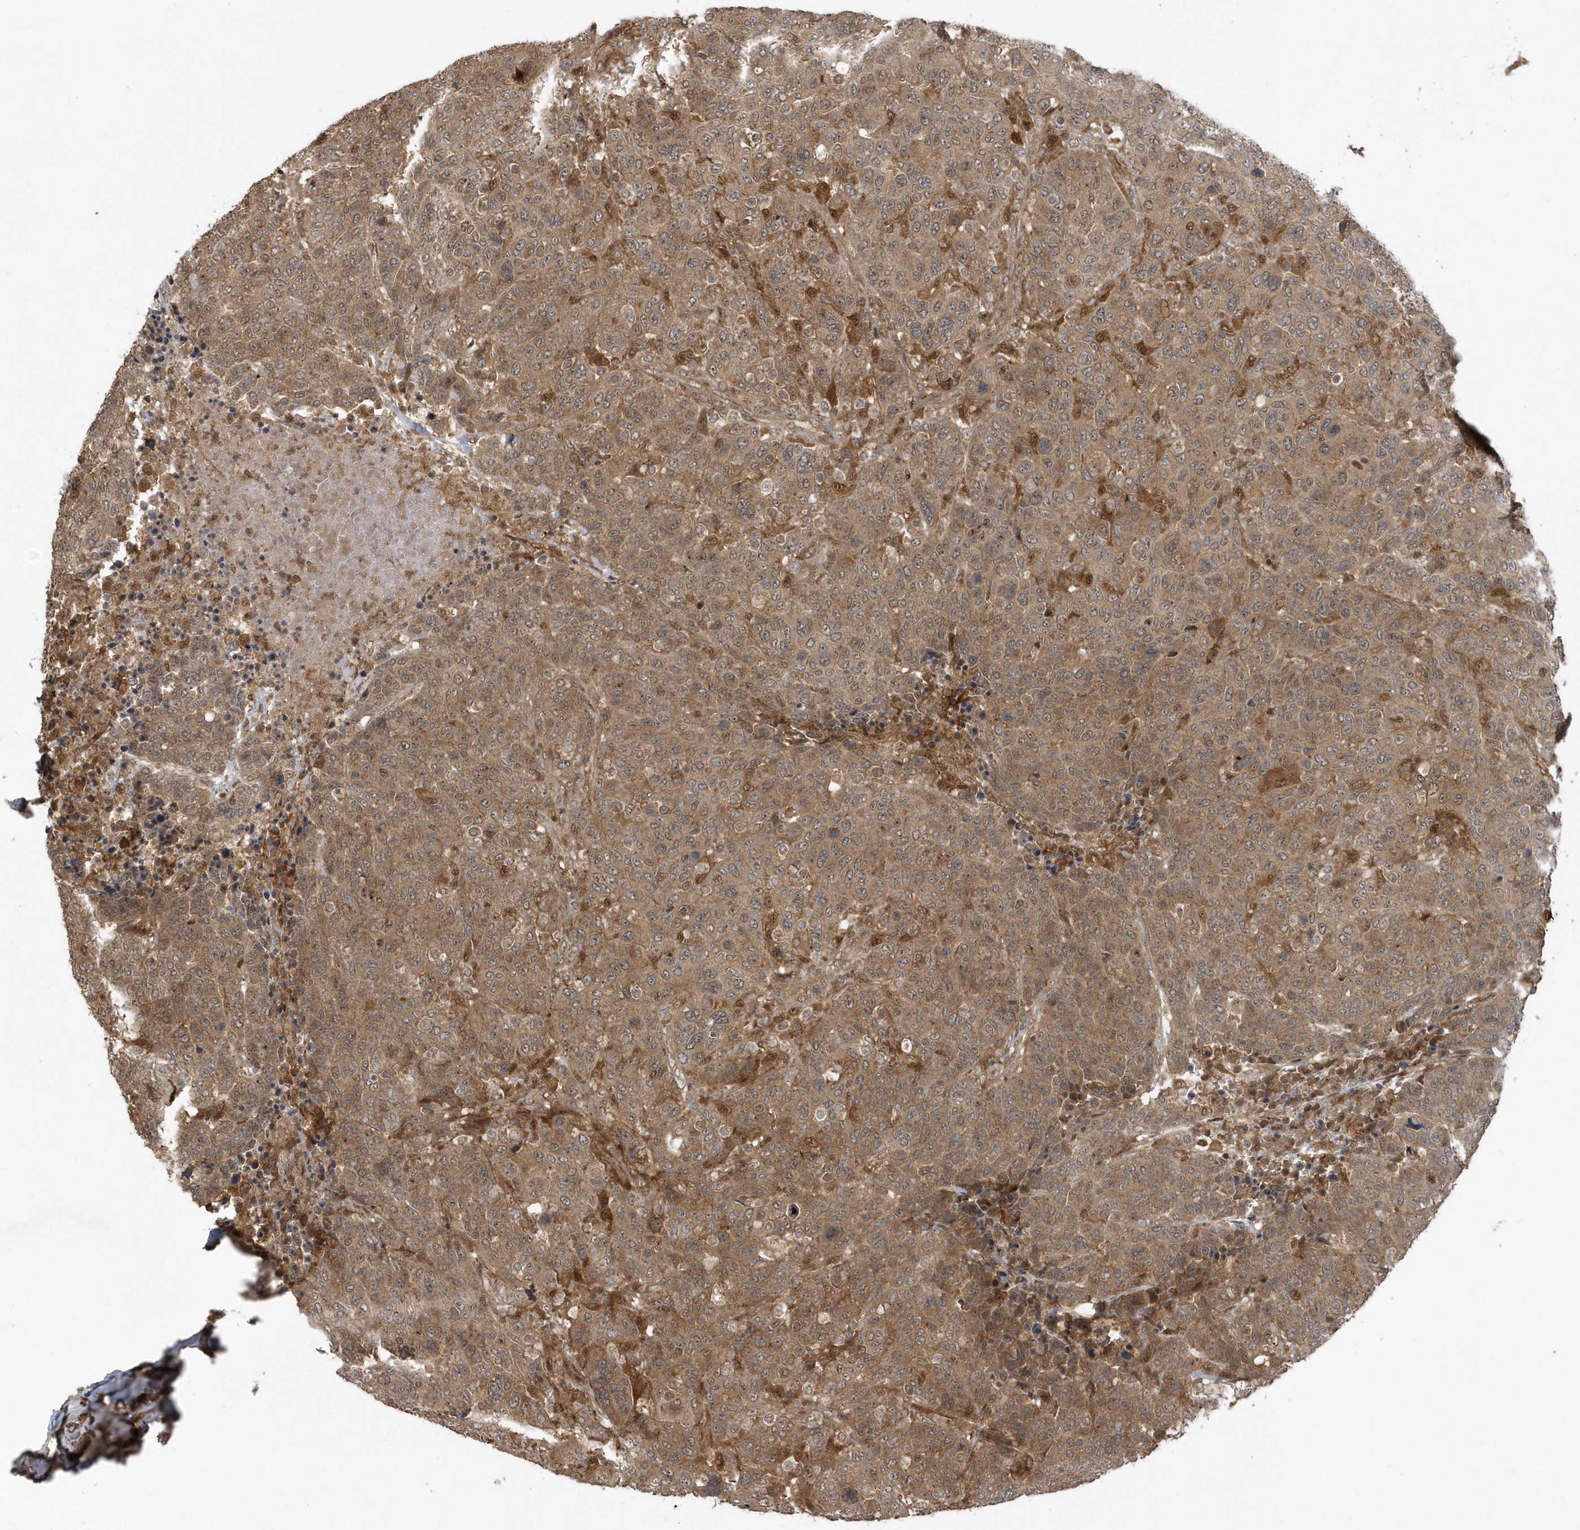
{"staining": {"intensity": "moderate", "quantity": ">75%", "location": "cytoplasmic/membranous"}, "tissue": "breast cancer", "cell_type": "Tumor cells", "image_type": "cancer", "snomed": [{"axis": "morphology", "description": "Duct carcinoma"}, {"axis": "topography", "description": "Breast"}], "caption": "Immunohistochemical staining of human breast infiltrating ductal carcinoma demonstrates medium levels of moderate cytoplasmic/membranous expression in approximately >75% of tumor cells.", "gene": "LACC1", "patient": {"sex": "female", "age": 37}}